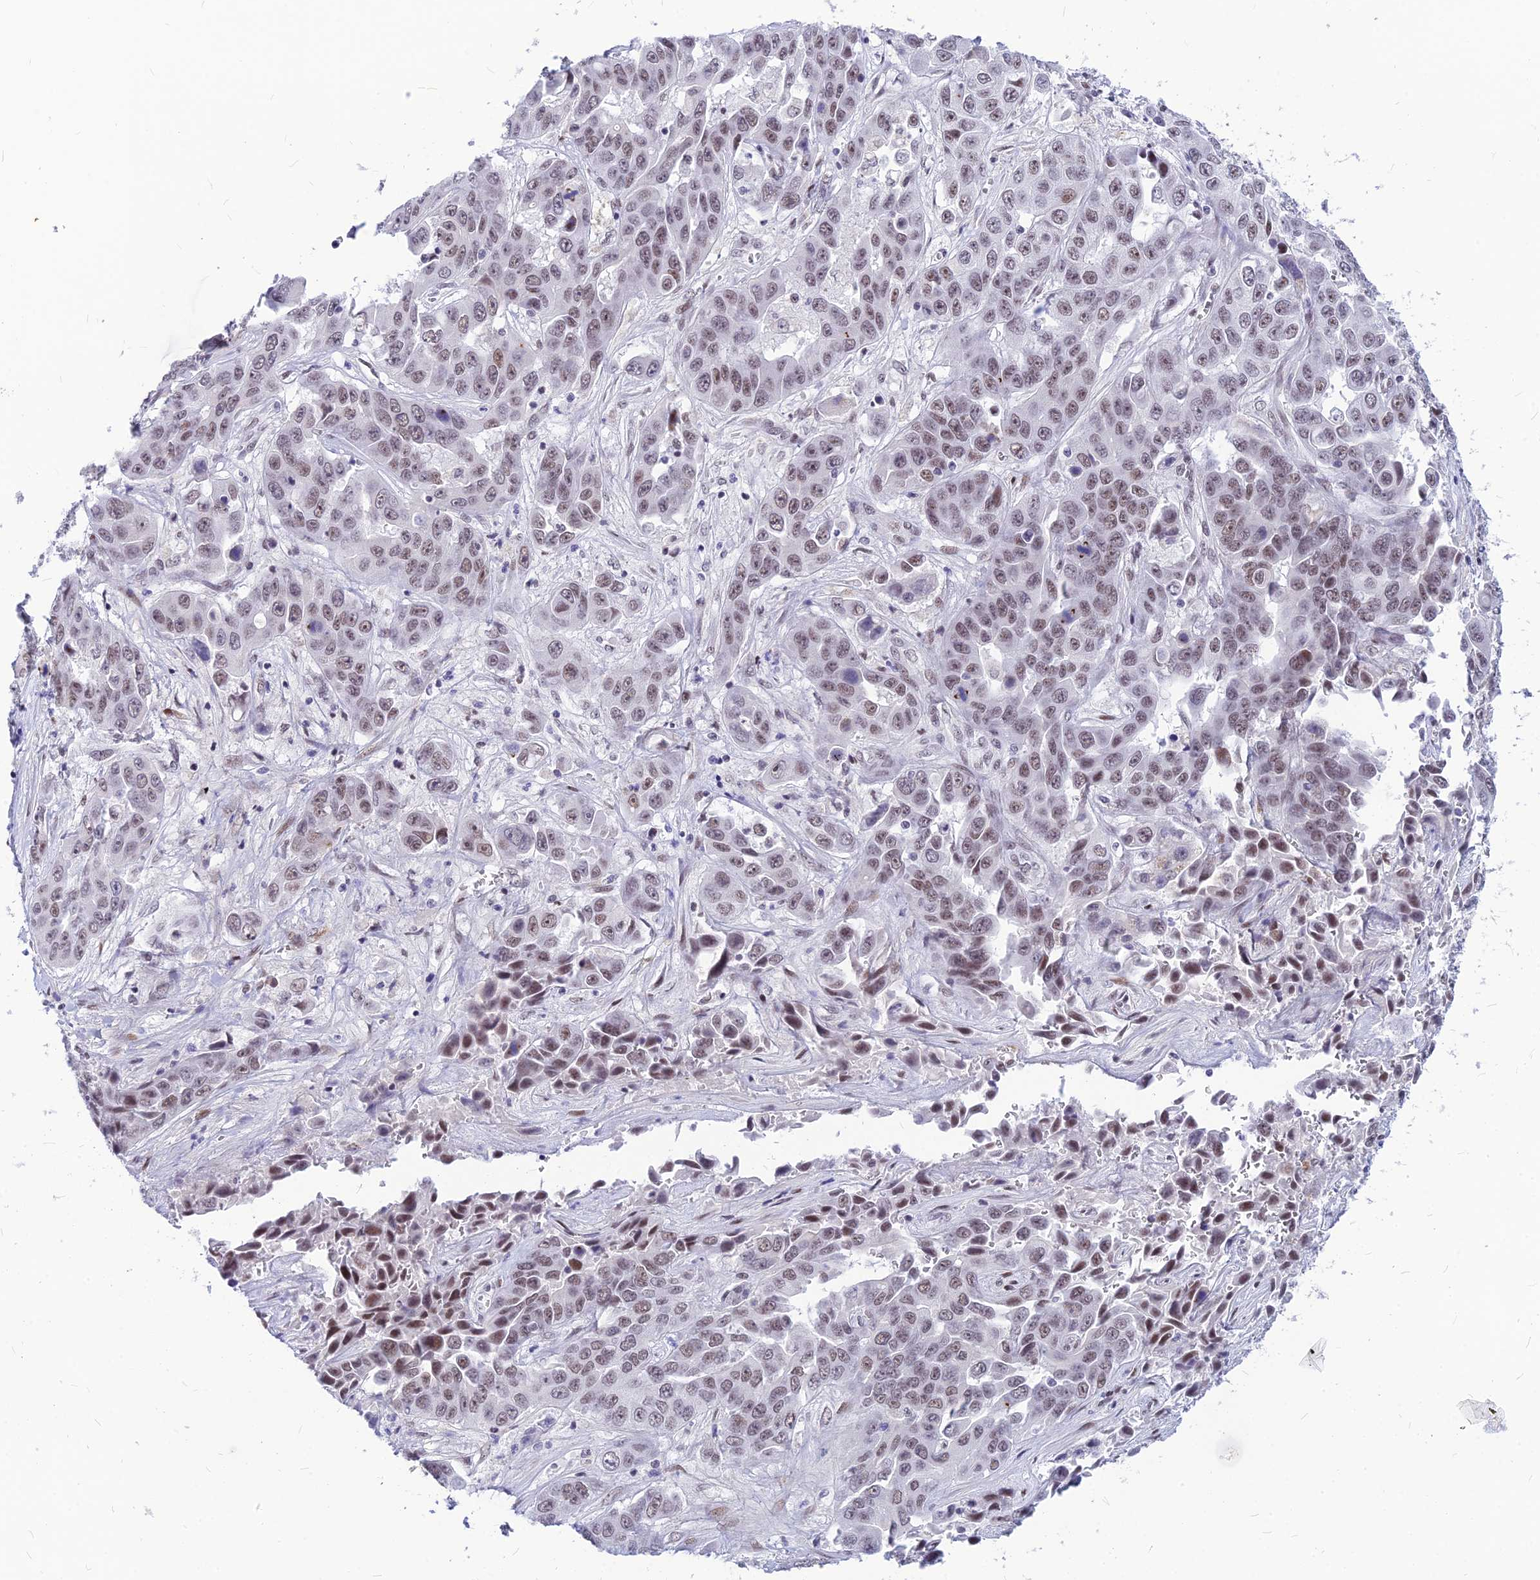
{"staining": {"intensity": "moderate", "quantity": "25%-75%", "location": "nuclear"}, "tissue": "liver cancer", "cell_type": "Tumor cells", "image_type": "cancer", "snomed": [{"axis": "morphology", "description": "Cholangiocarcinoma"}, {"axis": "topography", "description": "Liver"}], "caption": "High-power microscopy captured an immunohistochemistry micrograph of liver cholangiocarcinoma, revealing moderate nuclear staining in approximately 25%-75% of tumor cells.", "gene": "KCTD13", "patient": {"sex": "female", "age": 52}}